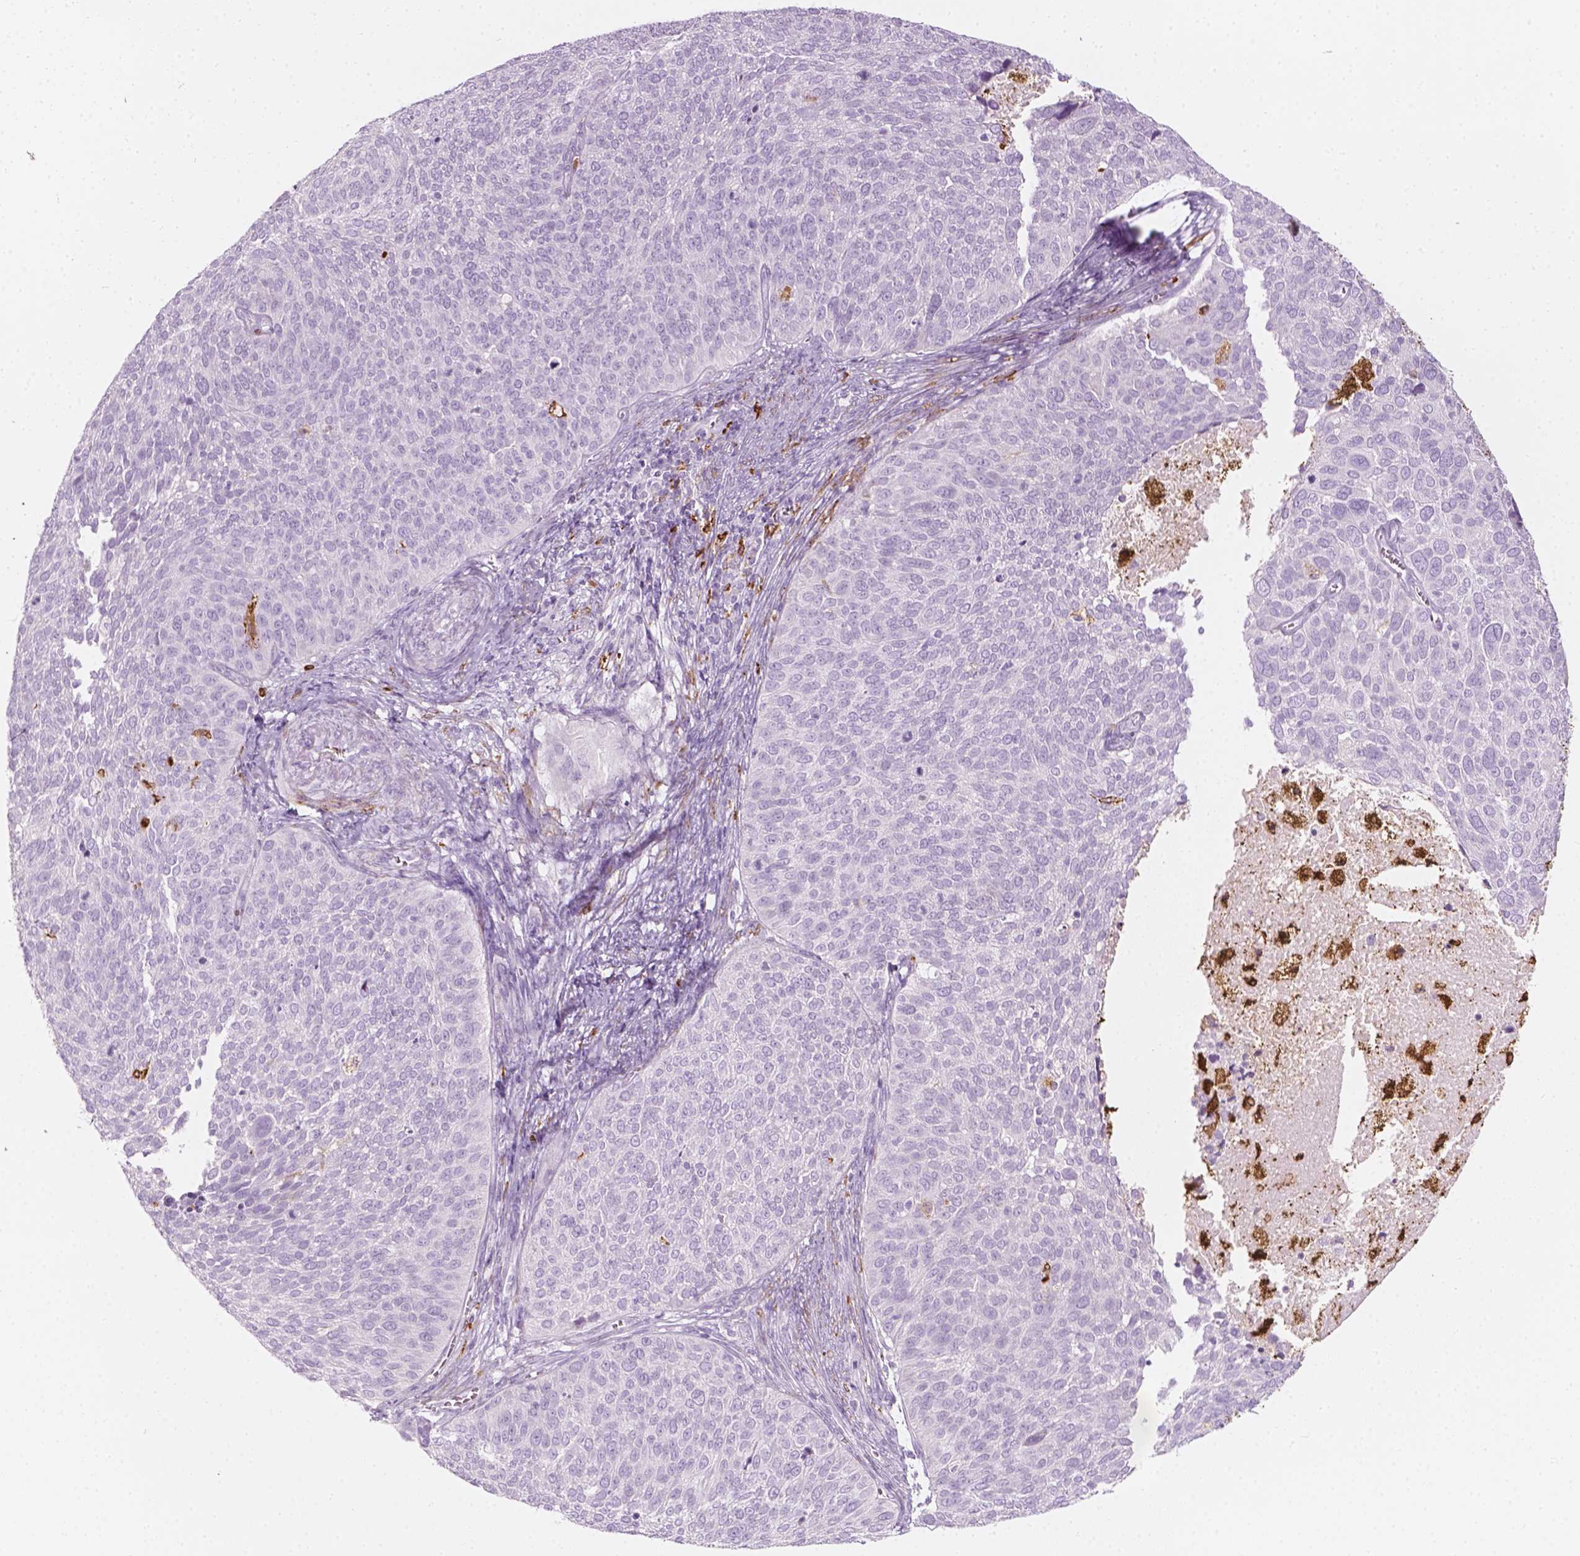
{"staining": {"intensity": "negative", "quantity": "none", "location": "none"}, "tissue": "cervical cancer", "cell_type": "Tumor cells", "image_type": "cancer", "snomed": [{"axis": "morphology", "description": "Squamous cell carcinoma, NOS"}, {"axis": "topography", "description": "Cervix"}], "caption": "Tumor cells show no significant protein positivity in cervical cancer (squamous cell carcinoma).", "gene": "CES1", "patient": {"sex": "female", "age": 39}}